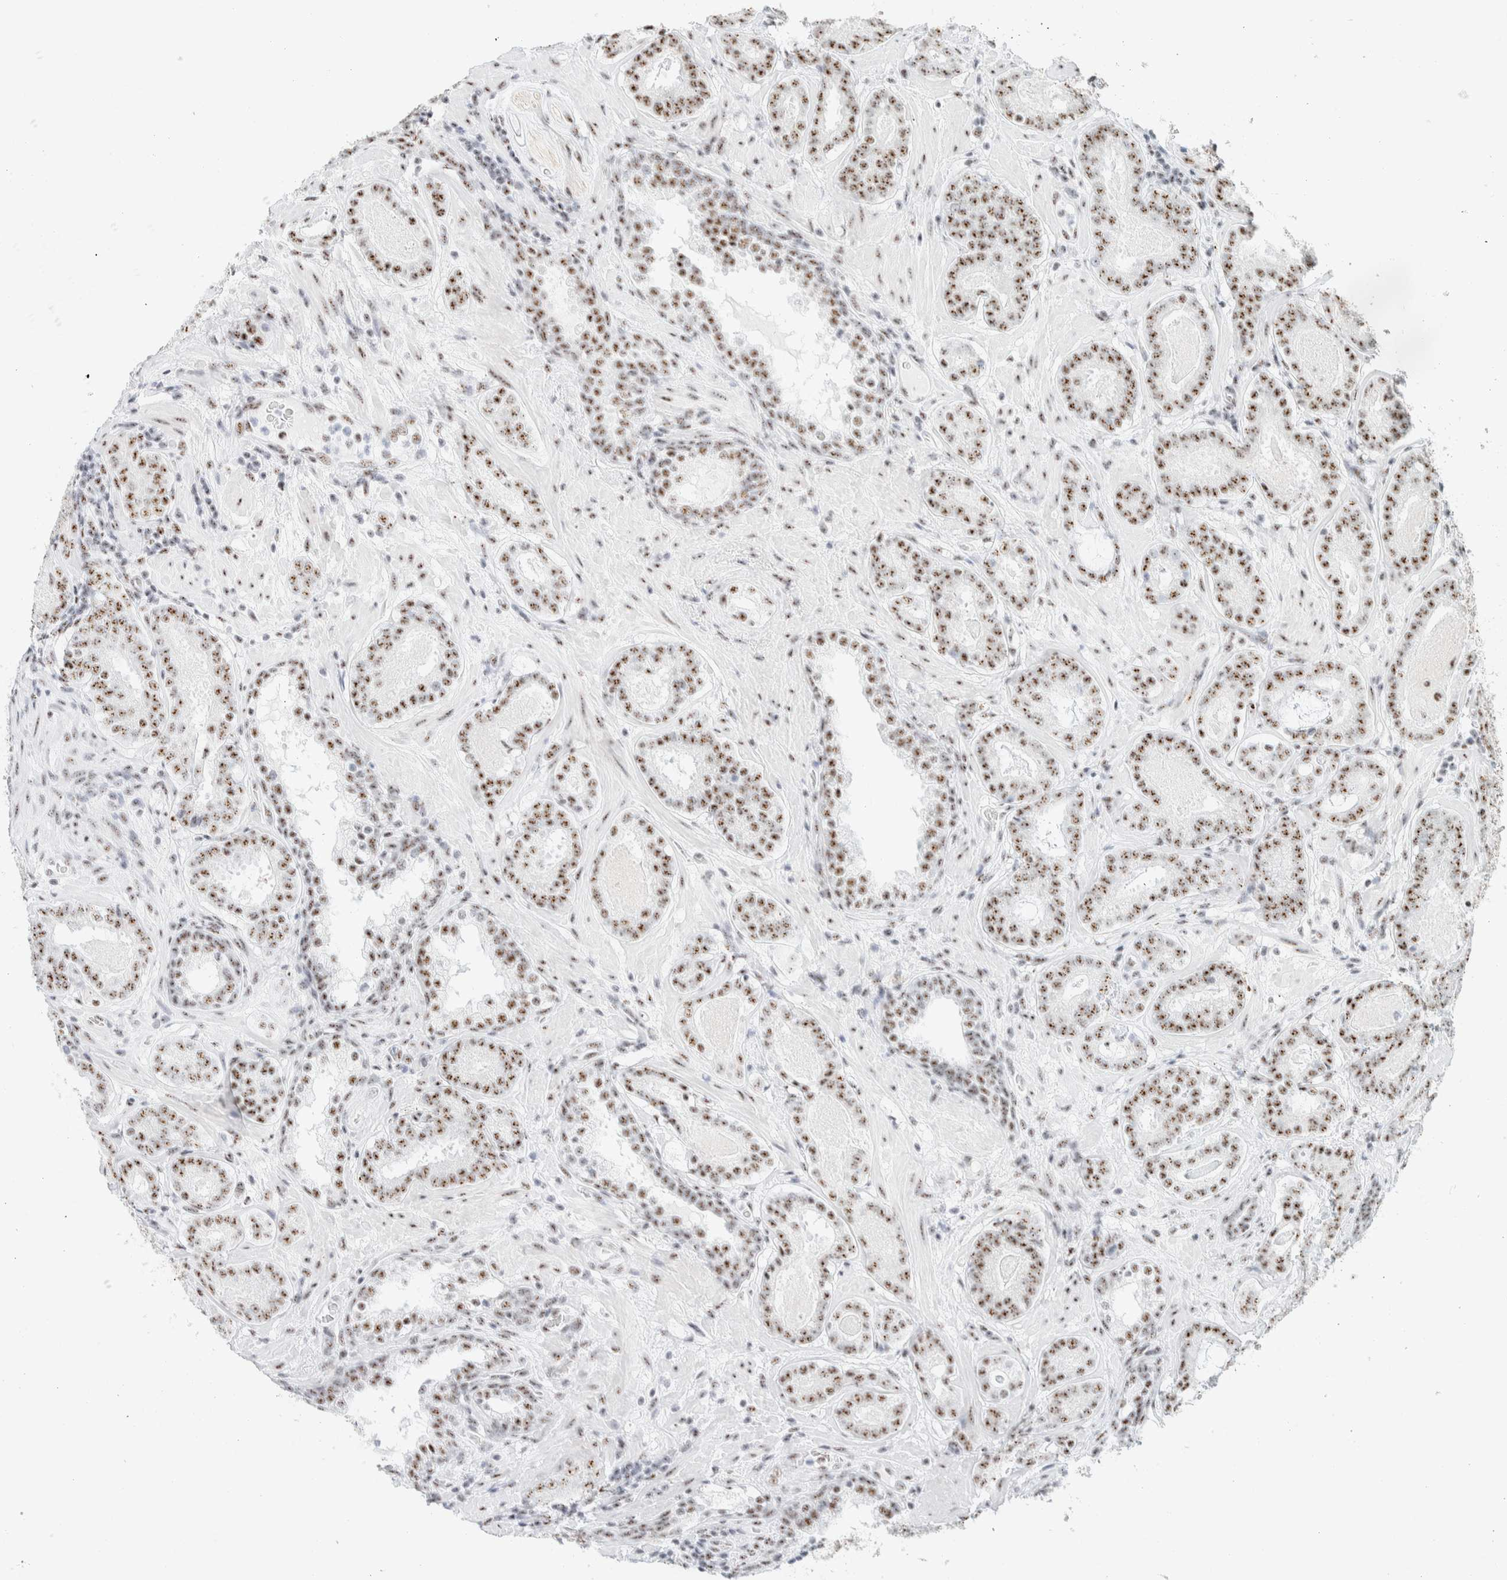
{"staining": {"intensity": "moderate", "quantity": ">75%", "location": "nuclear"}, "tissue": "prostate cancer", "cell_type": "Tumor cells", "image_type": "cancer", "snomed": [{"axis": "morphology", "description": "Adenocarcinoma, Low grade"}, {"axis": "topography", "description": "Prostate"}], "caption": "Prostate cancer was stained to show a protein in brown. There is medium levels of moderate nuclear staining in about >75% of tumor cells.", "gene": "SON", "patient": {"sex": "male", "age": 69}}